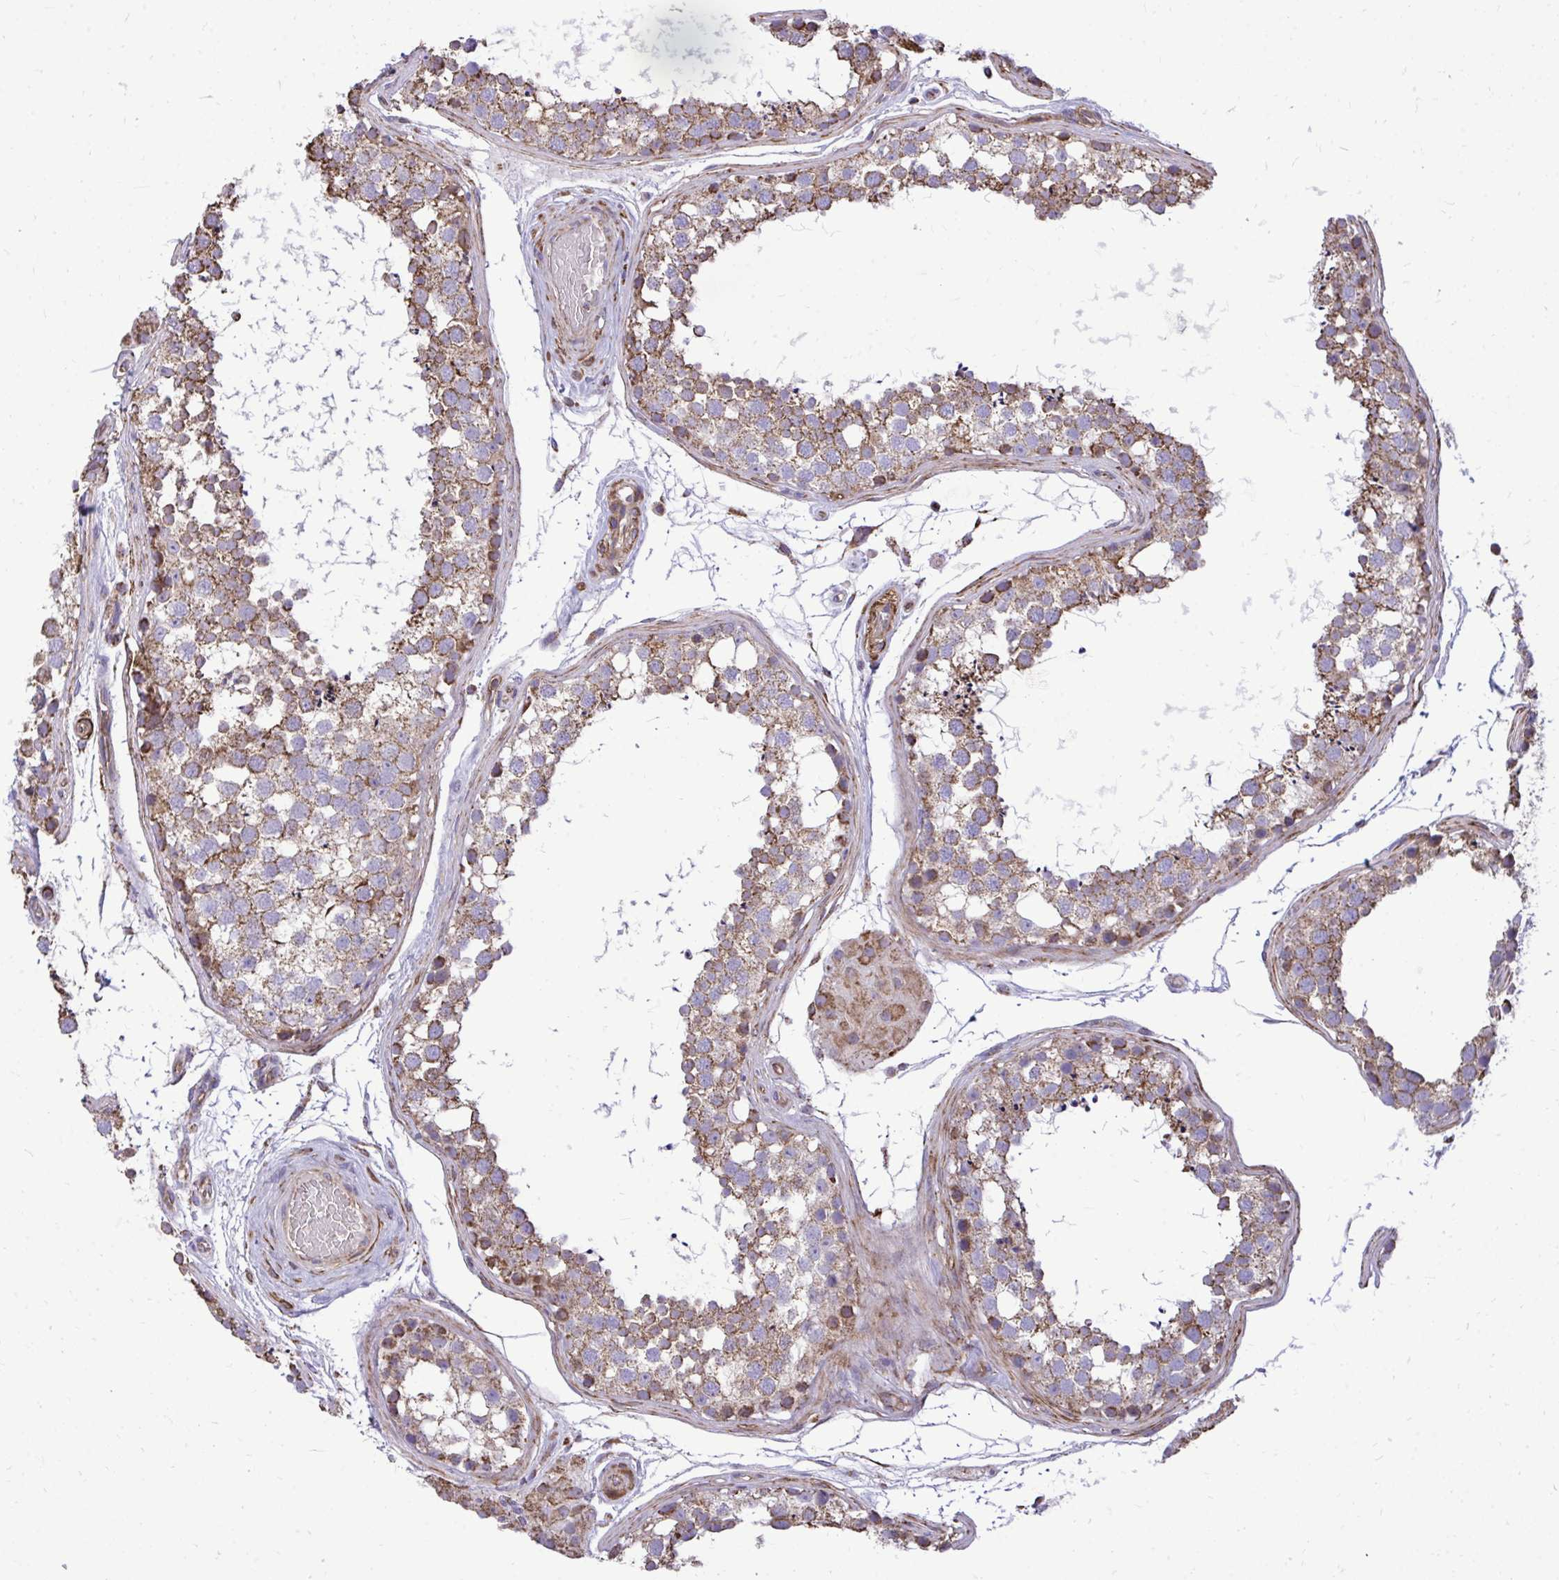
{"staining": {"intensity": "moderate", "quantity": ">75%", "location": "cytoplasmic/membranous"}, "tissue": "testis", "cell_type": "Cells in seminiferous ducts", "image_type": "normal", "snomed": [{"axis": "morphology", "description": "Normal tissue, NOS"}, {"axis": "morphology", "description": "Seminoma, NOS"}, {"axis": "topography", "description": "Testis"}], "caption": "Protein staining demonstrates moderate cytoplasmic/membranous expression in about >75% of cells in seminiferous ducts in normal testis. The staining was performed using DAB to visualize the protein expression in brown, while the nuclei were stained in blue with hematoxylin (Magnification: 20x).", "gene": "UBE2C", "patient": {"sex": "male", "age": 65}}